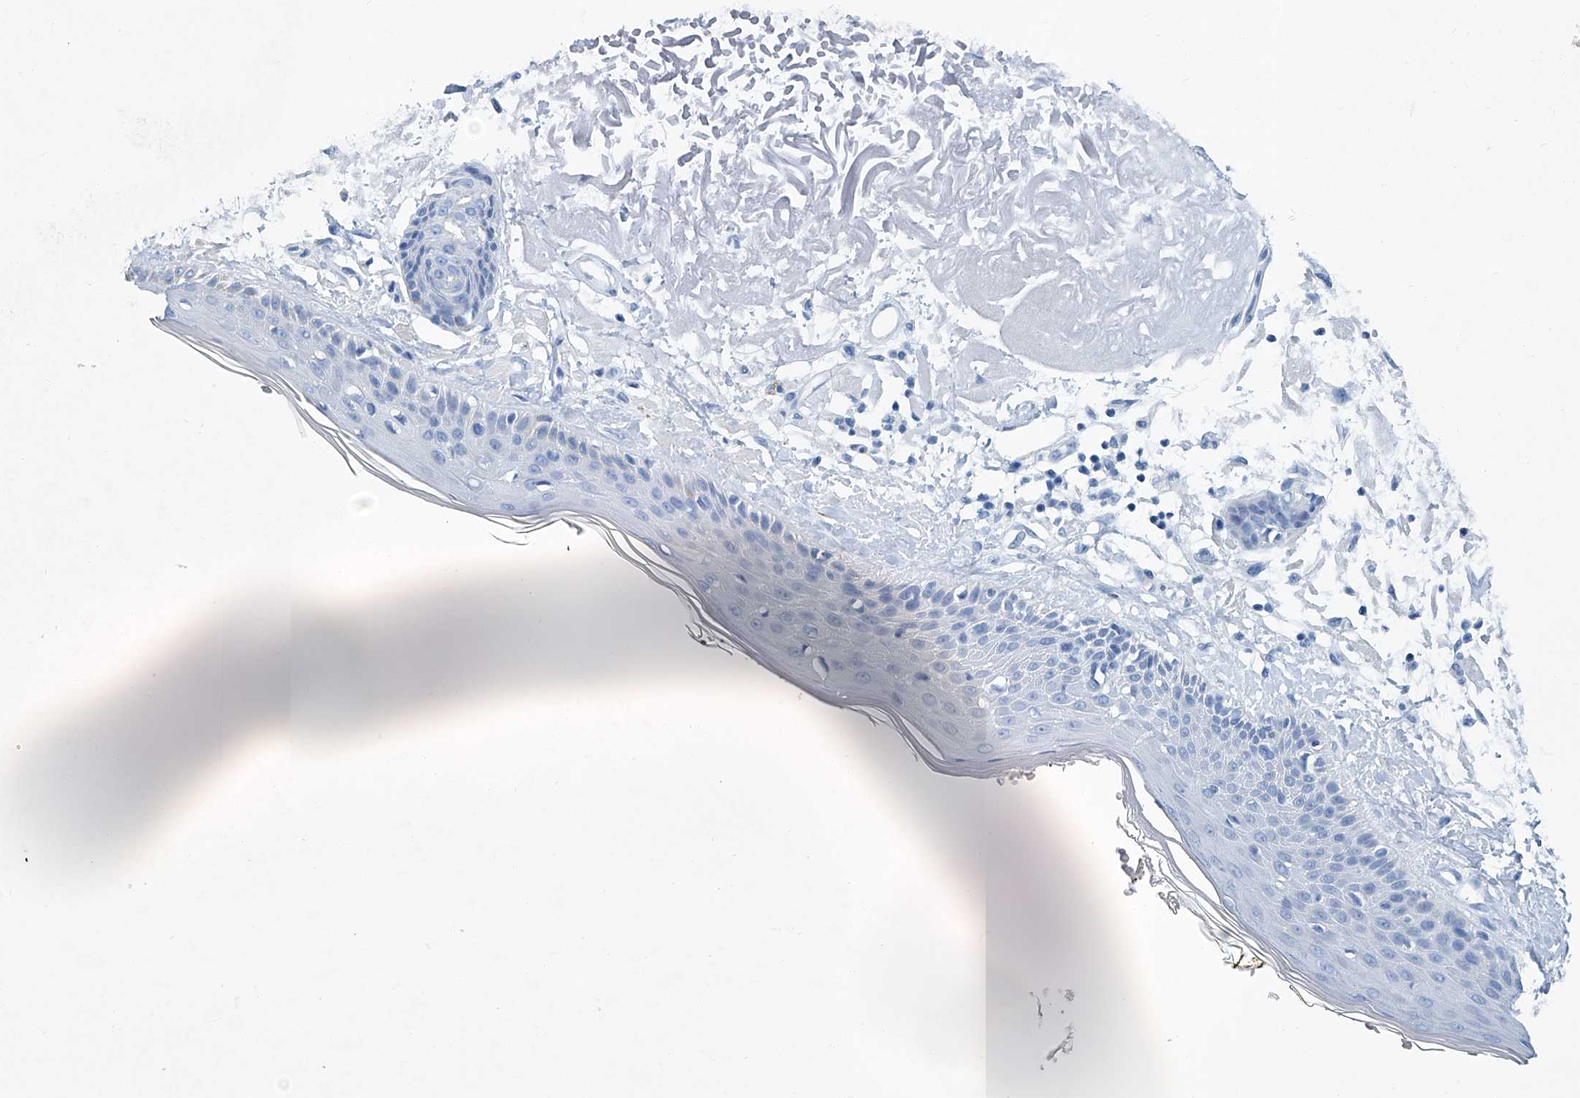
{"staining": {"intensity": "negative", "quantity": "none", "location": "none"}, "tissue": "skin", "cell_type": "Fibroblasts", "image_type": "normal", "snomed": [{"axis": "morphology", "description": "Normal tissue, NOS"}, {"axis": "topography", "description": "Skin"}, {"axis": "topography", "description": "Skeletal muscle"}], "caption": "Histopathology image shows no significant protein positivity in fibroblasts of benign skin. (Stains: DAB (3,3'-diaminobenzidine) immunohistochemistry (IHC) with hematoxylin counter stain, Microscopy: brightfield microscopy at high magnification).", "gene": "CYP2A7", "patient": {"sex": "male", "age": 83}}